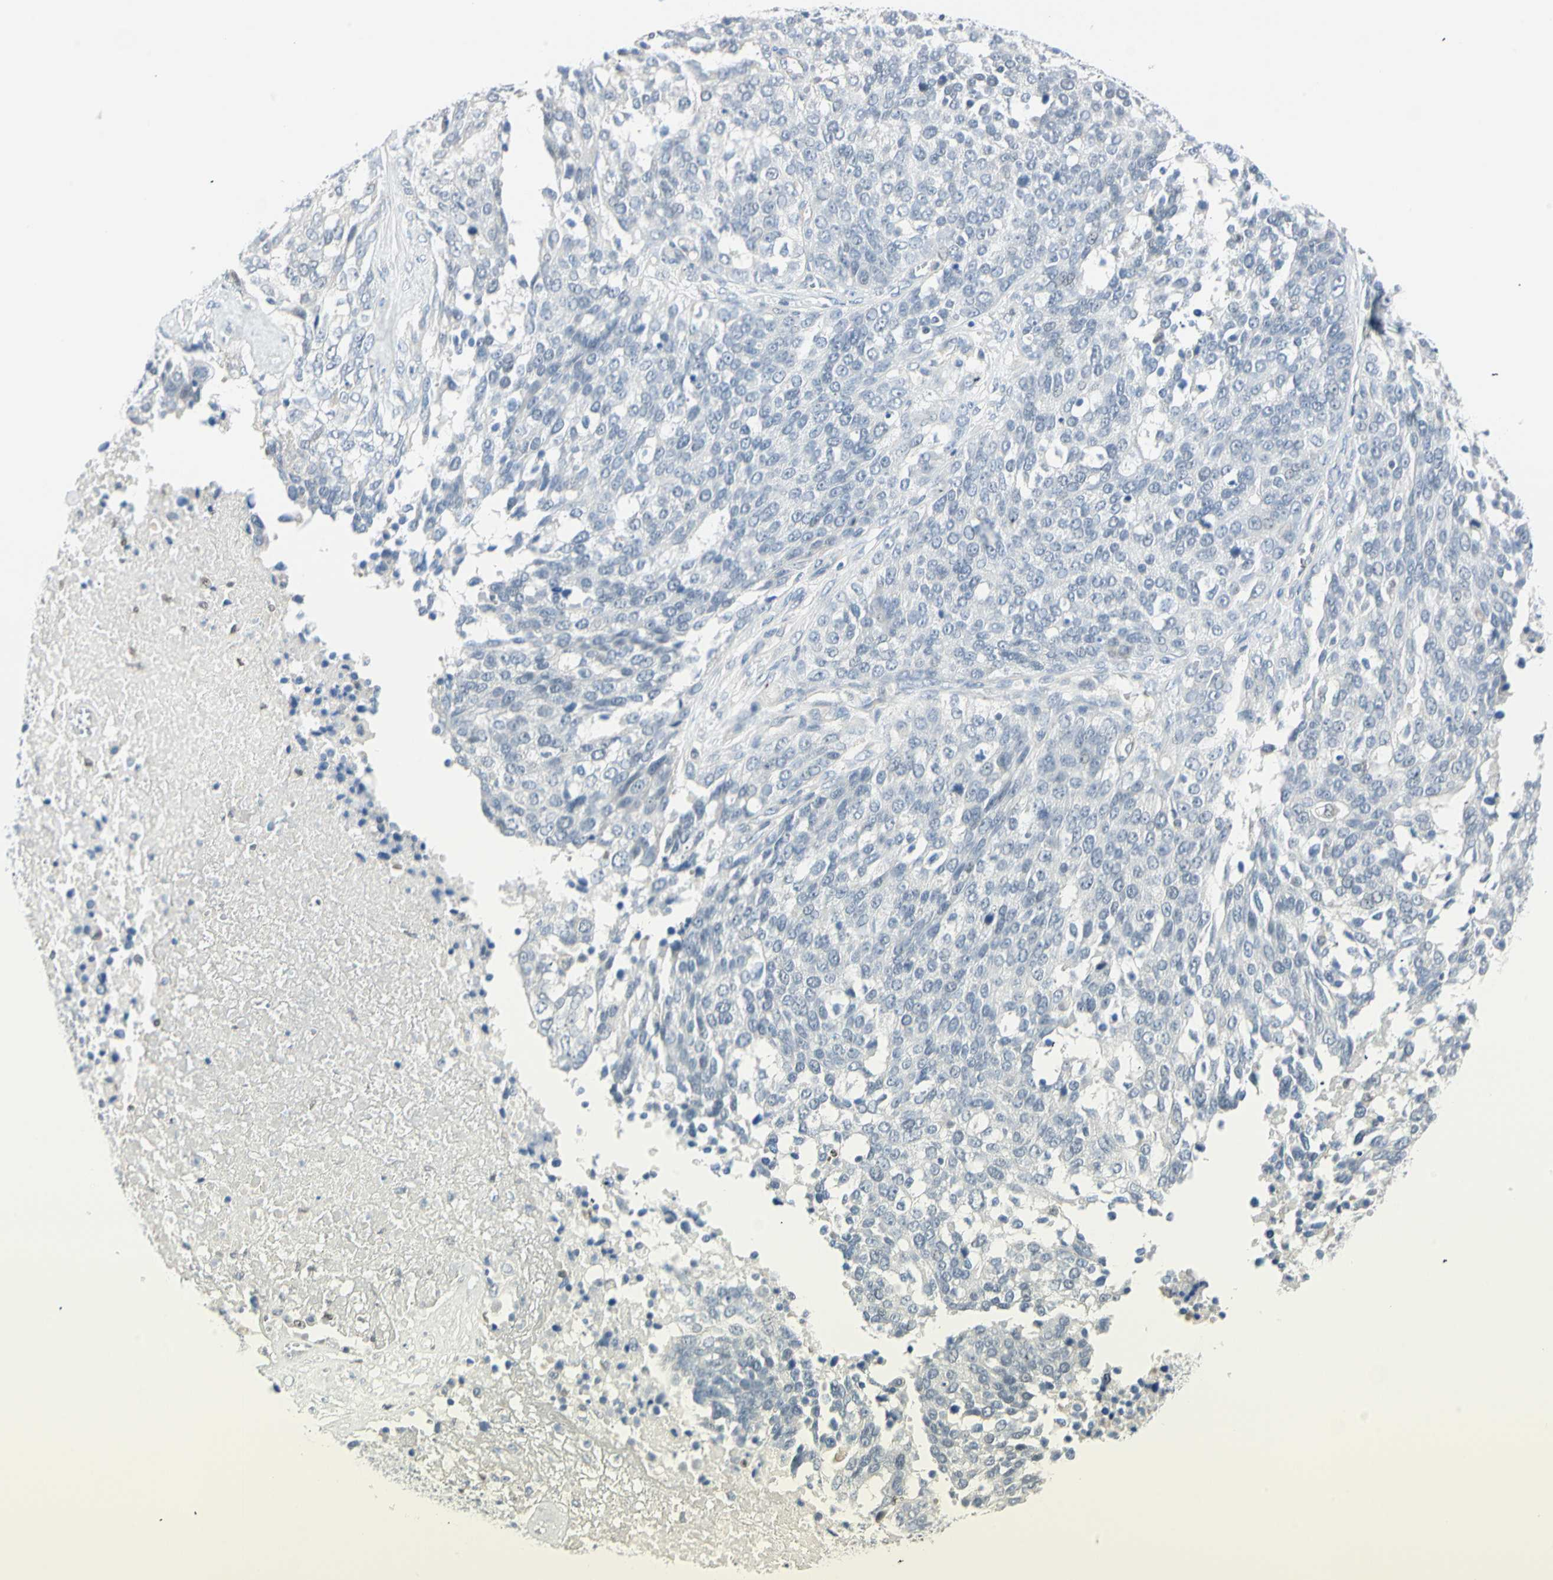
{"staining": {"intensity": "negative", "quantity": "none", "location": "none"}, "tissue": "ovarian cancer", "cell_type": "Tumor cells", "image_type": "cancer", "snomed": [{"axis": "morphology", "description": "Cystadenocarcinoma, serous, NOS"}, {"axis": "topography", "description": "Ovary"}], "caption": "A high-resolution photomicrograph shows immunohistochemistry staining of ovarian serous cystadenocarcinoma, which displays no significant expression in tumor cells.", "gene": "MLLT10", "patient": {"sex": "female", "age": 44}}